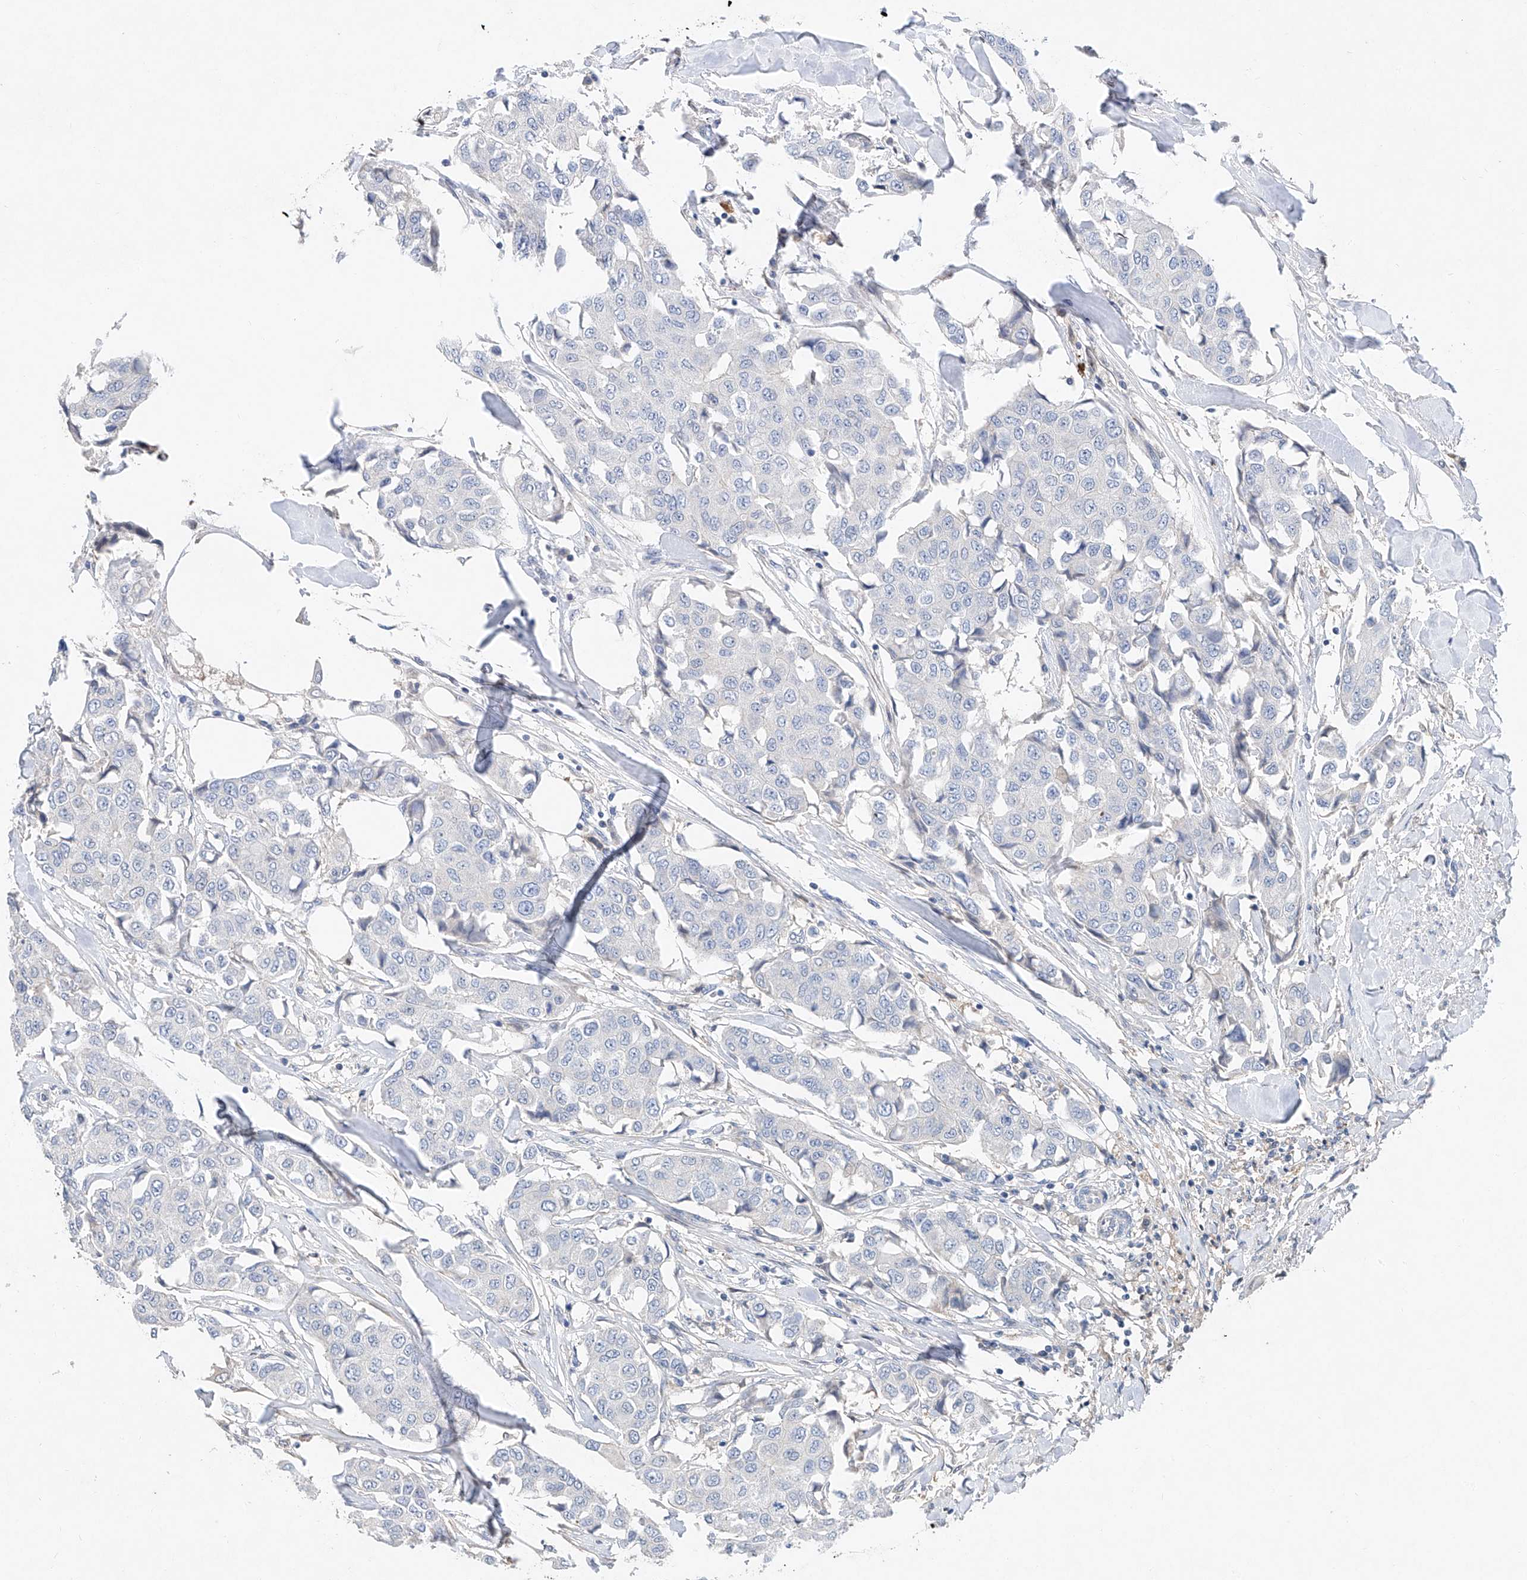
{"staining": {"intensity": "negative", "quantity": "none", "location": "none"}, "tissue": "breast cancer", "cell_type": "Tumor cells", "image_type": "cancer", "snomed": [{"axis": "morphology", "description": "Duct carcinoma"}, {"axis": "topography", "description": "Breast"}], "caption": "Immunohistochemistry (IHC) histopathology image of human breast infiltrating ductal carcinoma stained for a protein (brown), which demonstrates no staining in tumor cells. (Stains: DAB immunohistochemistry with hematoxylin counter stain, Microscopy: brightfield microscopy at high magnification).", "gene": "FUCA2", "patient": {"sex": "female", "age": 80}}